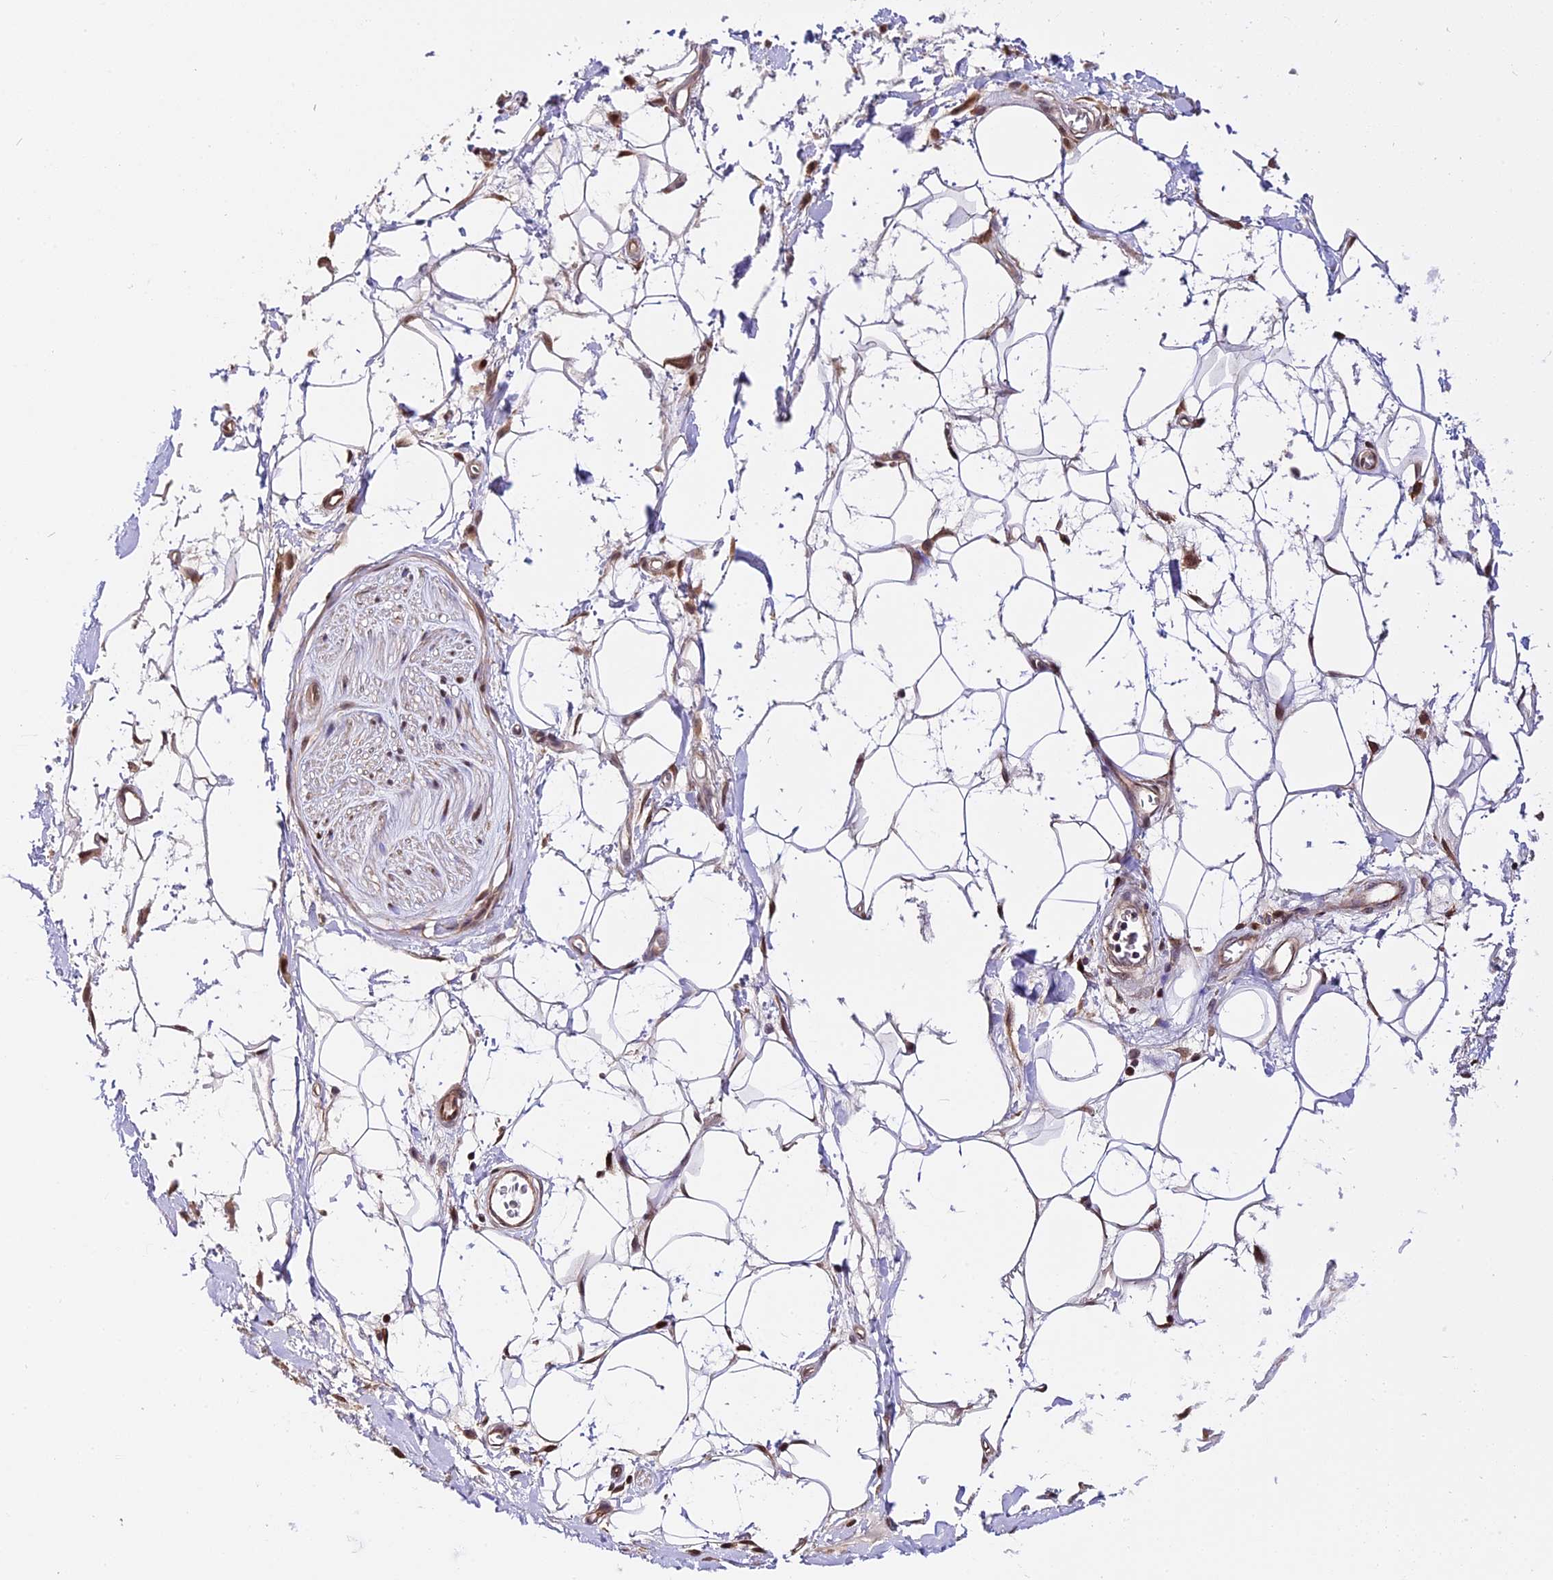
{"staining": {"intensity": "moderate", "quantity": "25%-75%", "location": "cytoplasmic/membranous,nuclear"}, "tissue": "adipose tissue", "cell_type": "Adipocytes", "image_type": "normal", "snomed": [{"axis": "morphology", "description": "Normal tissue, NOS"}, {"axis": "morphology", "description": "Adenocarcinoma, NOS"}, {"axis": "topography", "description": "Rectum"}, {"axis": "topography", "description": "Vagina"}, {"axis": "topography", "description": "Peripheral nerve tissue"}], "caption": "High-magnification brightfield microscopy of unremarkable adipose tissue stained with DAB (brown) and counterstained with hematoxylin (blue). adipocytes exhibit moderate cytoplasmic/membranous,nuclear positivity is seen in approximately25%-75% of cells. Ihc stains the protein in brown and the nuclei are stained blue.", "gene": "HERPUD1", "patient": {"sex": "female", "age": 71}}